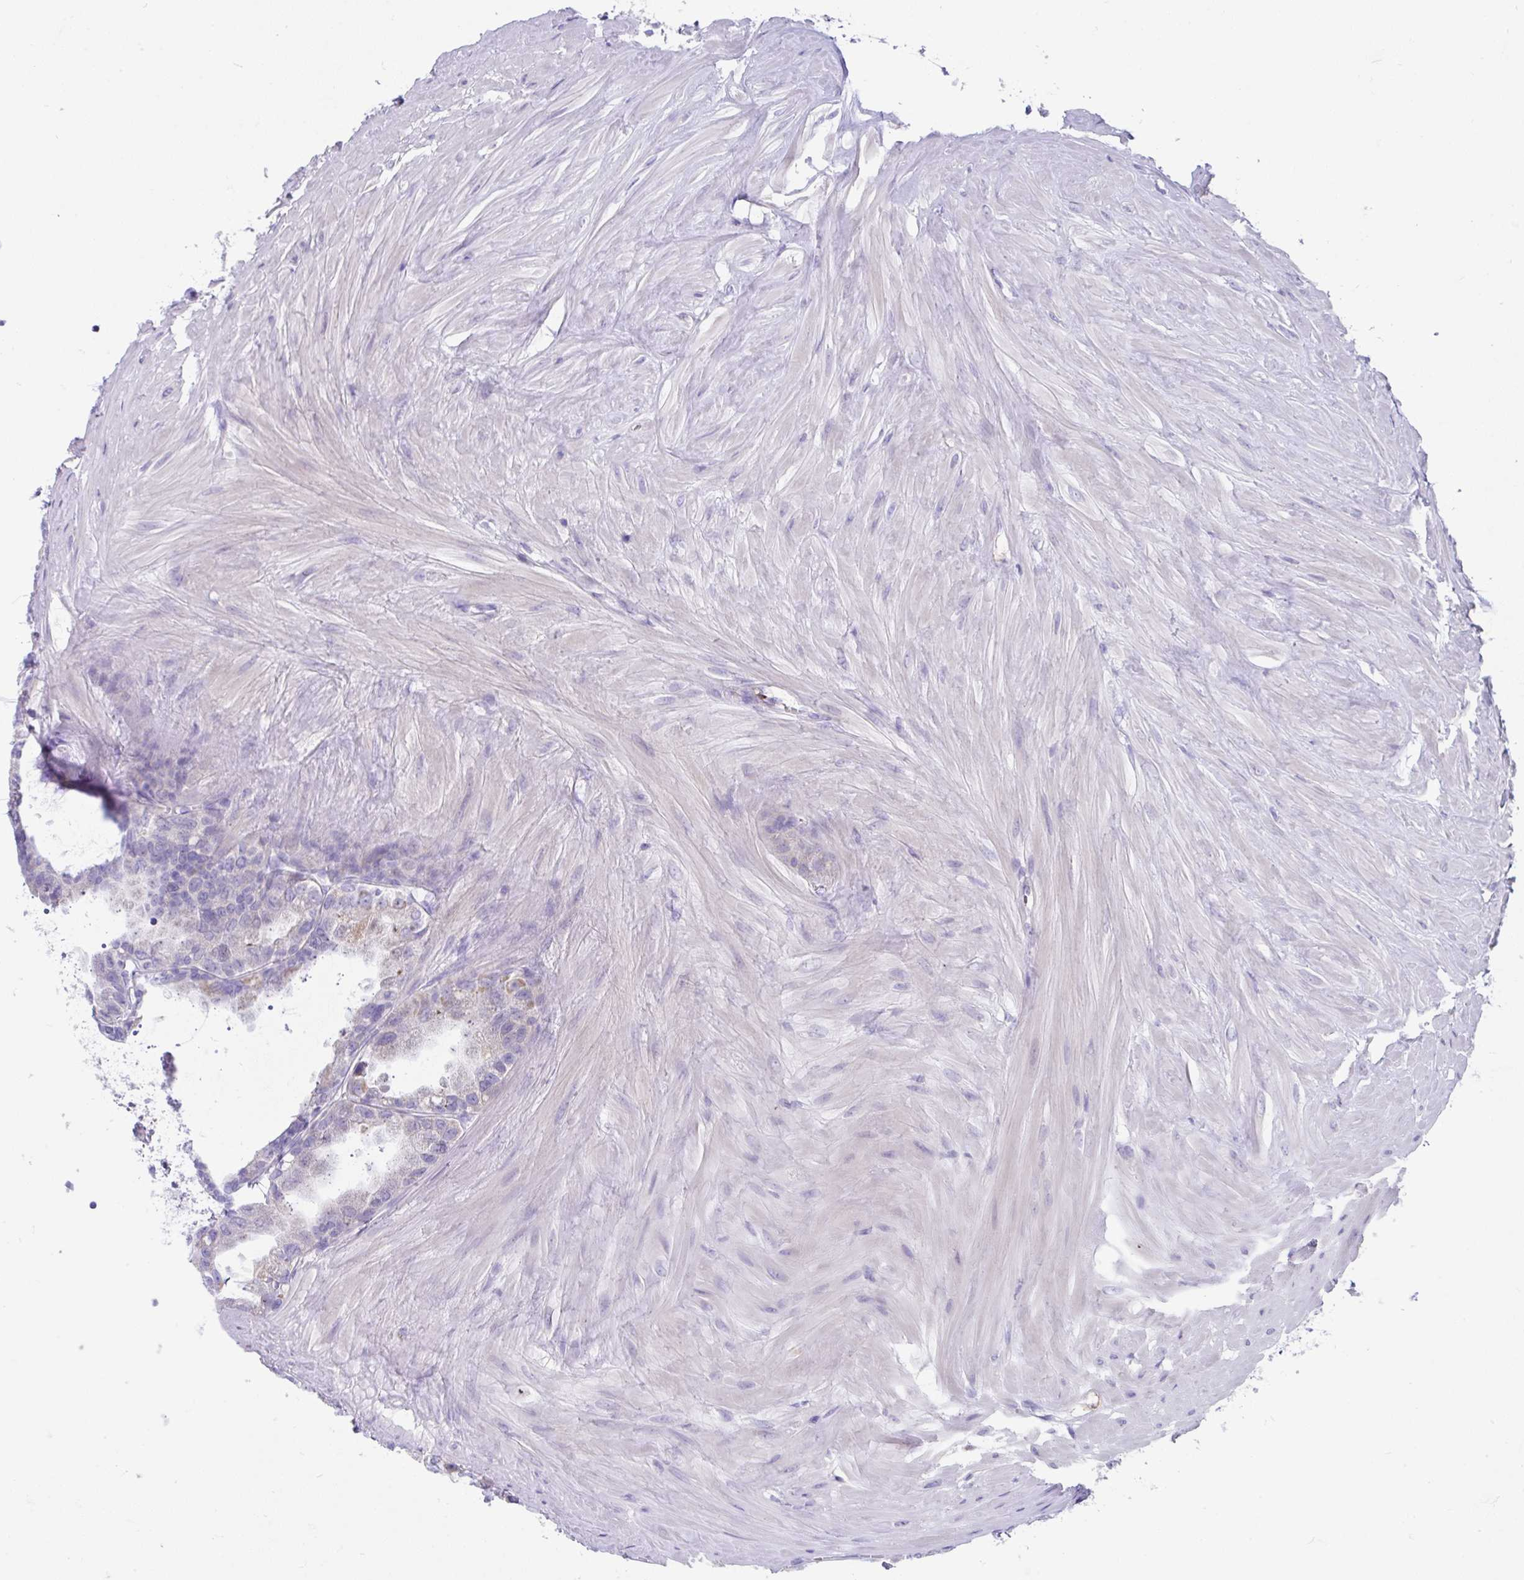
{"staining": {"intensity": "negative", "quantity": "none", "location": "none"}, "tissue": "seminal vesicle", "cell_type": "Glandular cells", "image_type": "normal", "snomed": [{"axis": "morphology", "description": "Normal tissue, NOS"}, {"axis": "topography", "description": "Seminal veicle"}, {"axis": "topography", "description": "Peripheral nerve tissue"}], "caption": "Protein analysis of unremarkable seminal vesicle shows no significant positivity in glandular cells. Brightfield microscopy of immunohistochemistry (IHC) stained with DAB (3,3'-diaminobenzidine) (brown) and hematoxylin (blue), captured at high magnification.", "gene": "CCSAP", "patient": {"sex": "male", "age": 76}}